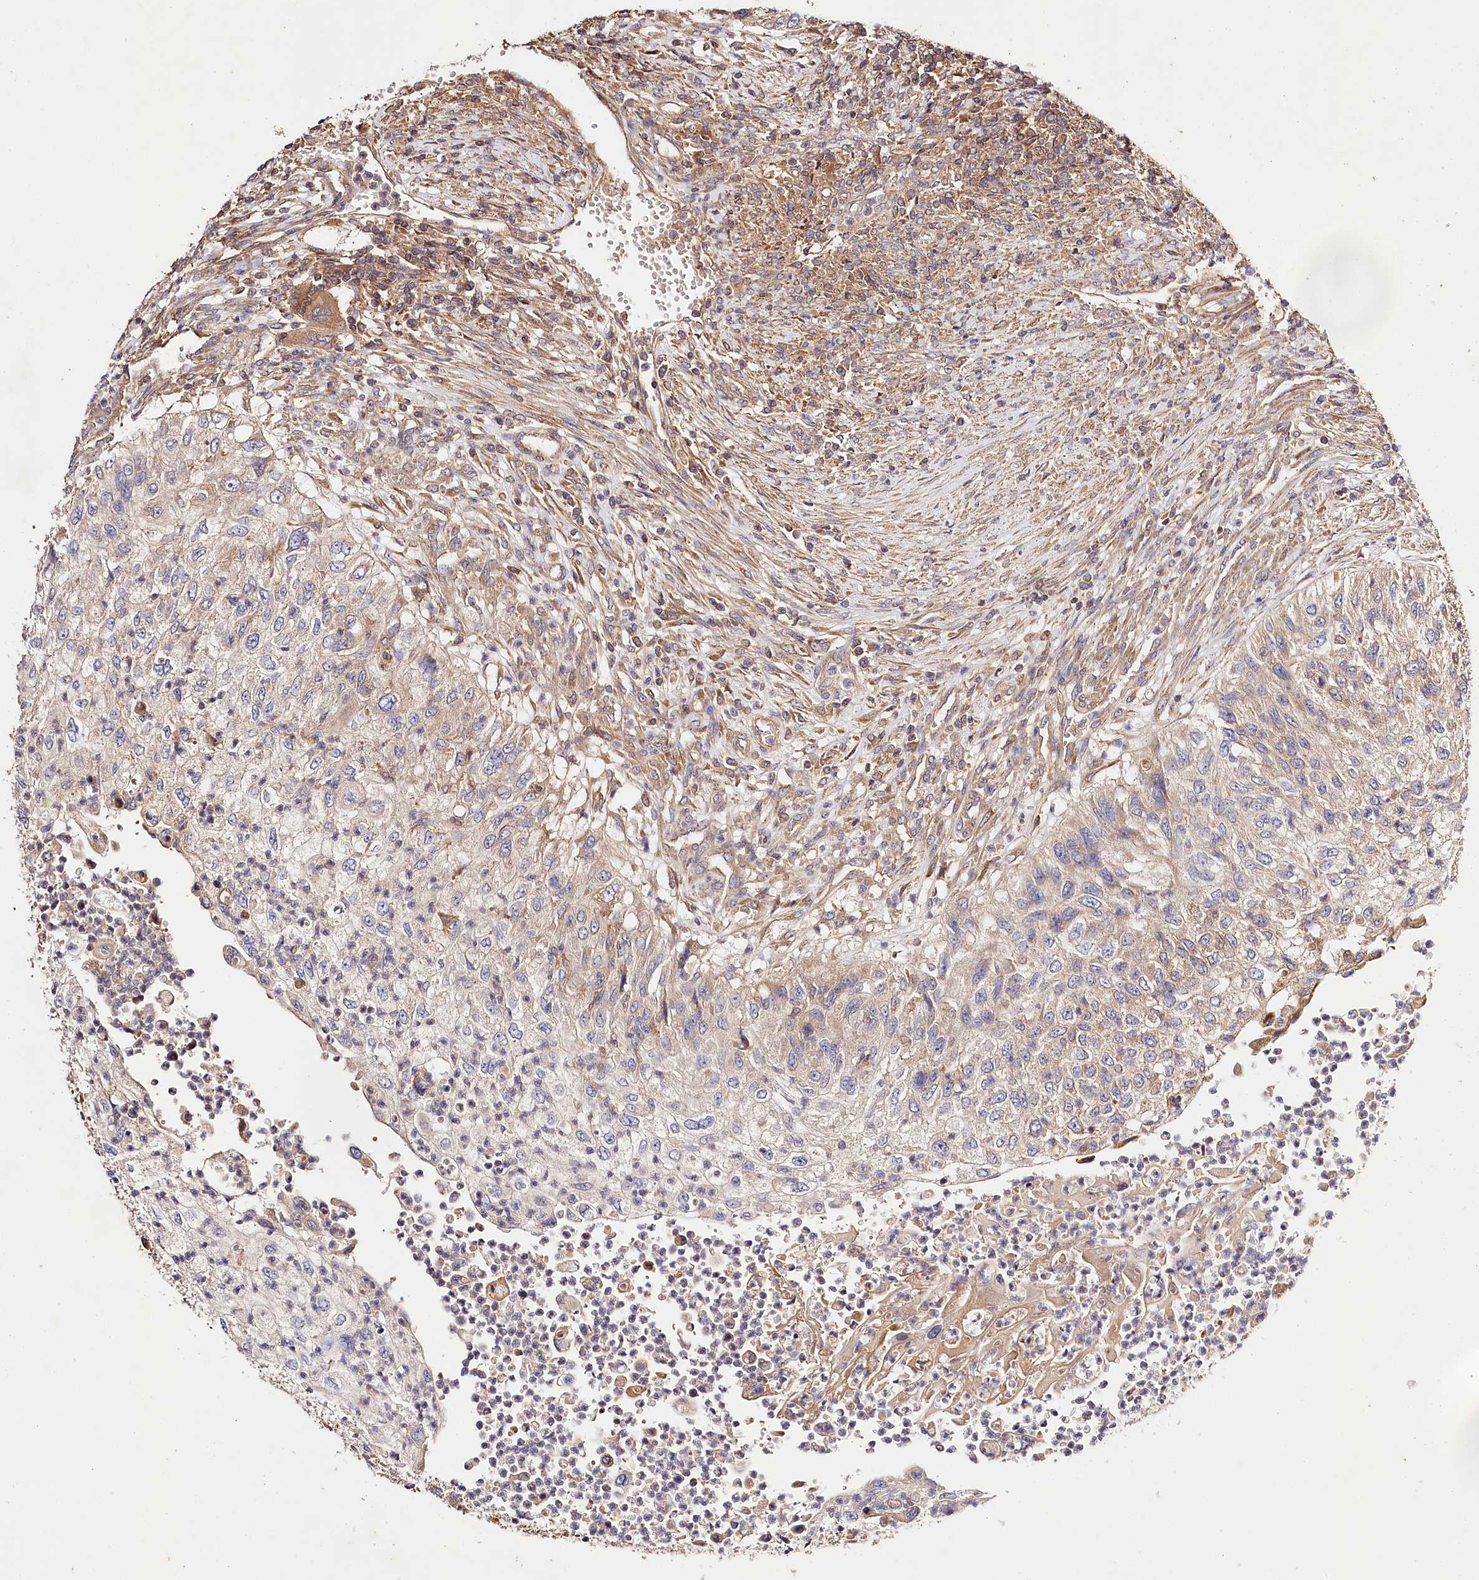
{"staining": {"intensity": "weak", "quantity": "25%-75%", "location": "cytoplasmic/membranous"}, "tissue": "urothelial cancer", "cell_type": "Tumor cells", "image_type": "cancer", "snomed": [{"axis": "morphology", "description": "Urothelial carcinoma, High grade"}, {"axis": "topography", "description": "Urinary bladder"}], "caption": "Immunohistochemical staining of urothelial cancer demonstrates low levels of weak cytoplasmic/membranous positivity in about 25%-75% of tumor cells. The protein of interest is stained brown, and the nuclei are stained in blue (DAB IHC with brightfield microscopy, high magnification).", "gene": "LSS", "patient": {"sex": "female", "age": 60}}